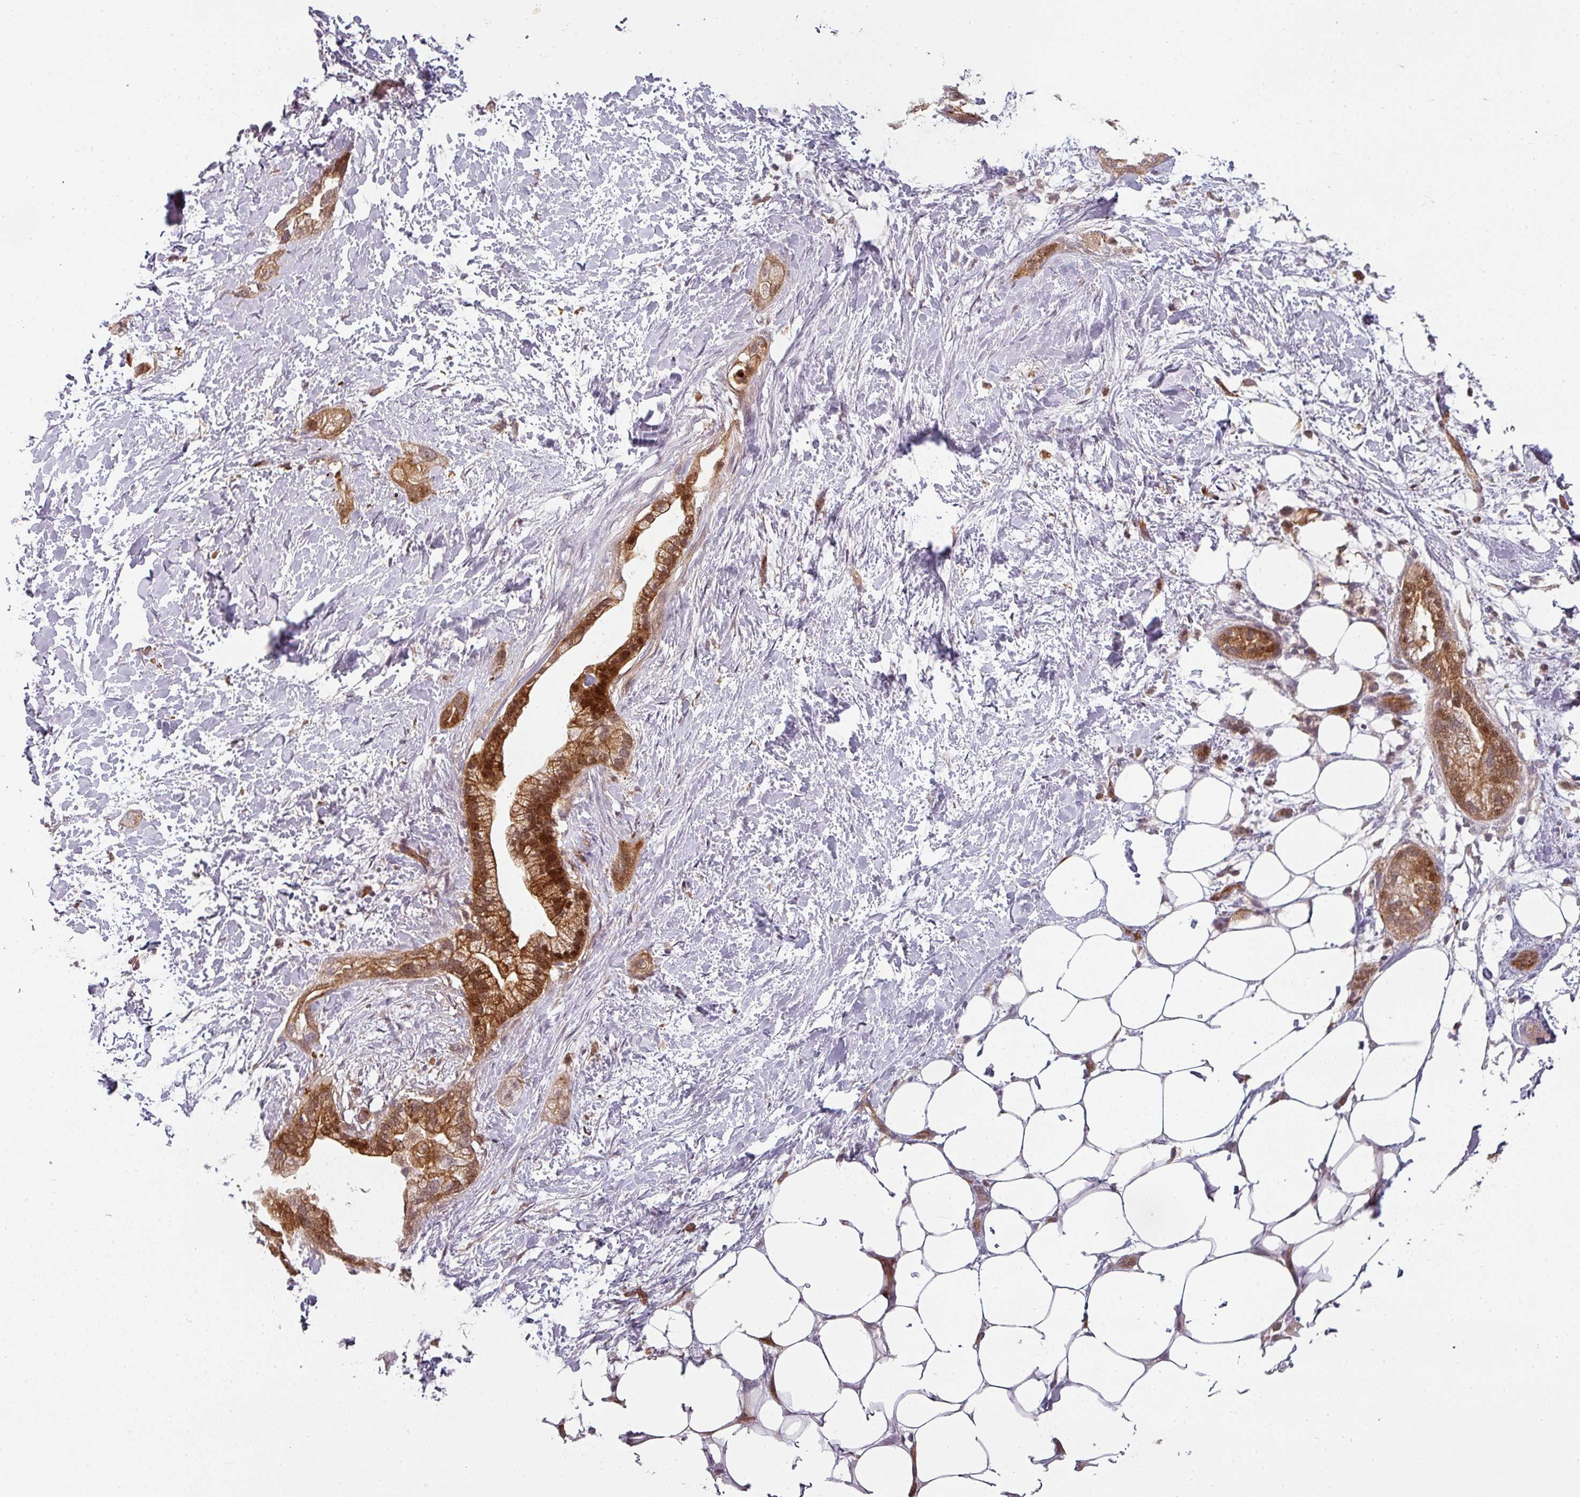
{"staining": {"intensity": "strong", "quantity": ">75%", "location": "cytoplasmic/membranous,nuclear"}, "tissue": "pancreatic cancer", "cell_type": "Tumor cells", "image_type": "cancer", "snomed": [{"axis": "morphology", "description": "Adenocarcinoma, NOS"}, {"axis": "topography", "description": "Pancreas"}], "caption": "Pancreatic cancer stained with immunohistochemistry reveals strong cytoplasmic/membranous and nuclear staining in about >75% of tumor cells.", "gene": "CLIC1", "patient": {"sex": "male", "age": 44}}